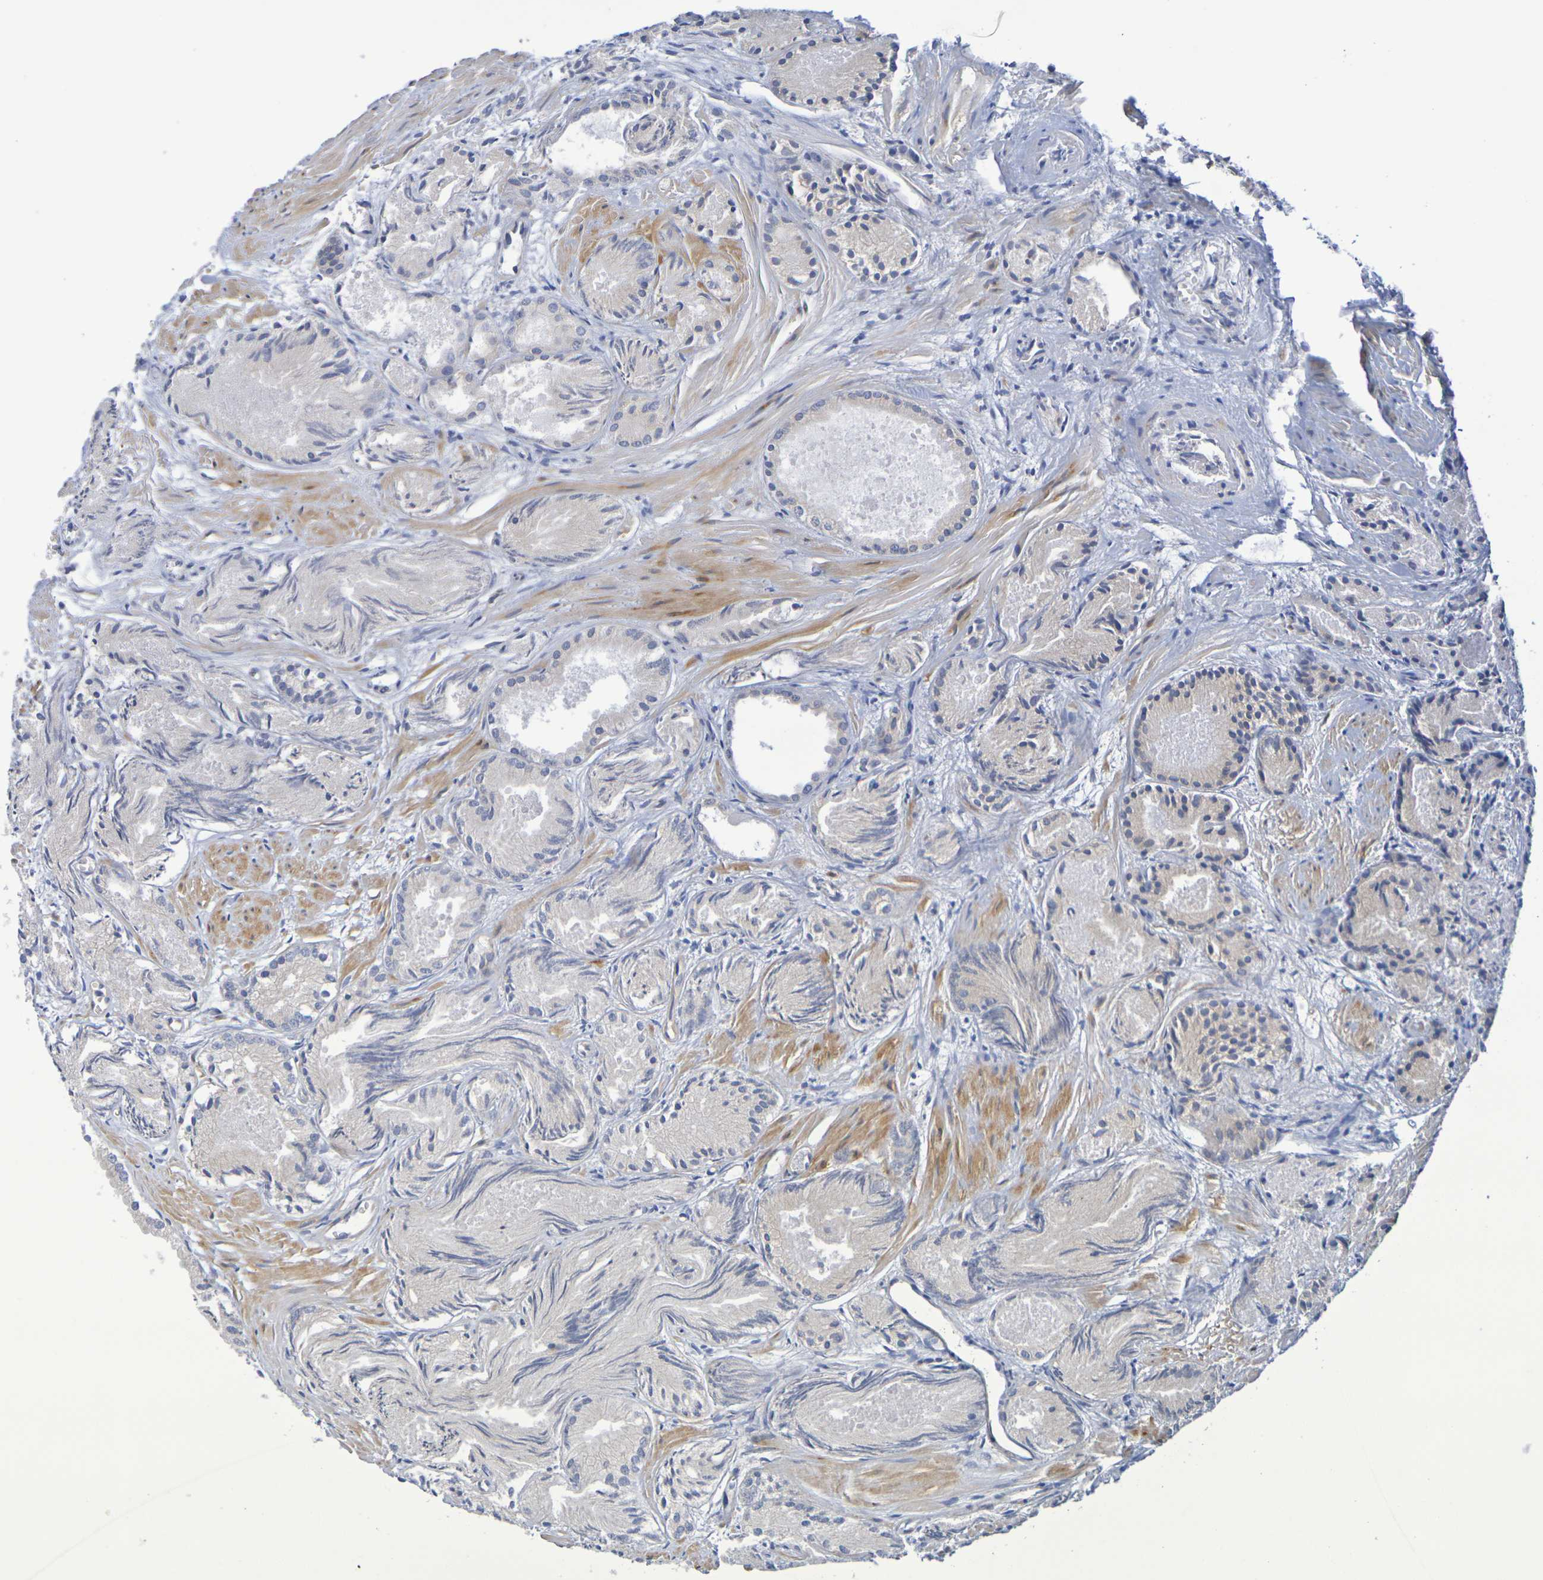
{"staining": {"intensity": "weak", "quantity": ">75%", "location": "cytoplasmic/membranous"}, "tissue": "prostate cancer", "cell_type": "Tumor cells", "image_type": "cancer", "snomed": [{"axis": "morphology", "description": "Adenocarcinoma, Low grade"}, {"axis": "topography", "description": "Prostate"}], "caption": "IHC micrograph of low-grade adenocarcinoma (prostate) stained for a protein (brown), which demonstrates low levels of weak cytoplasmic/membranous positivity in approximately >75% of tumor cells.", "gene": "TMCC3", "patient": {"sex": "male", "age": 72}}